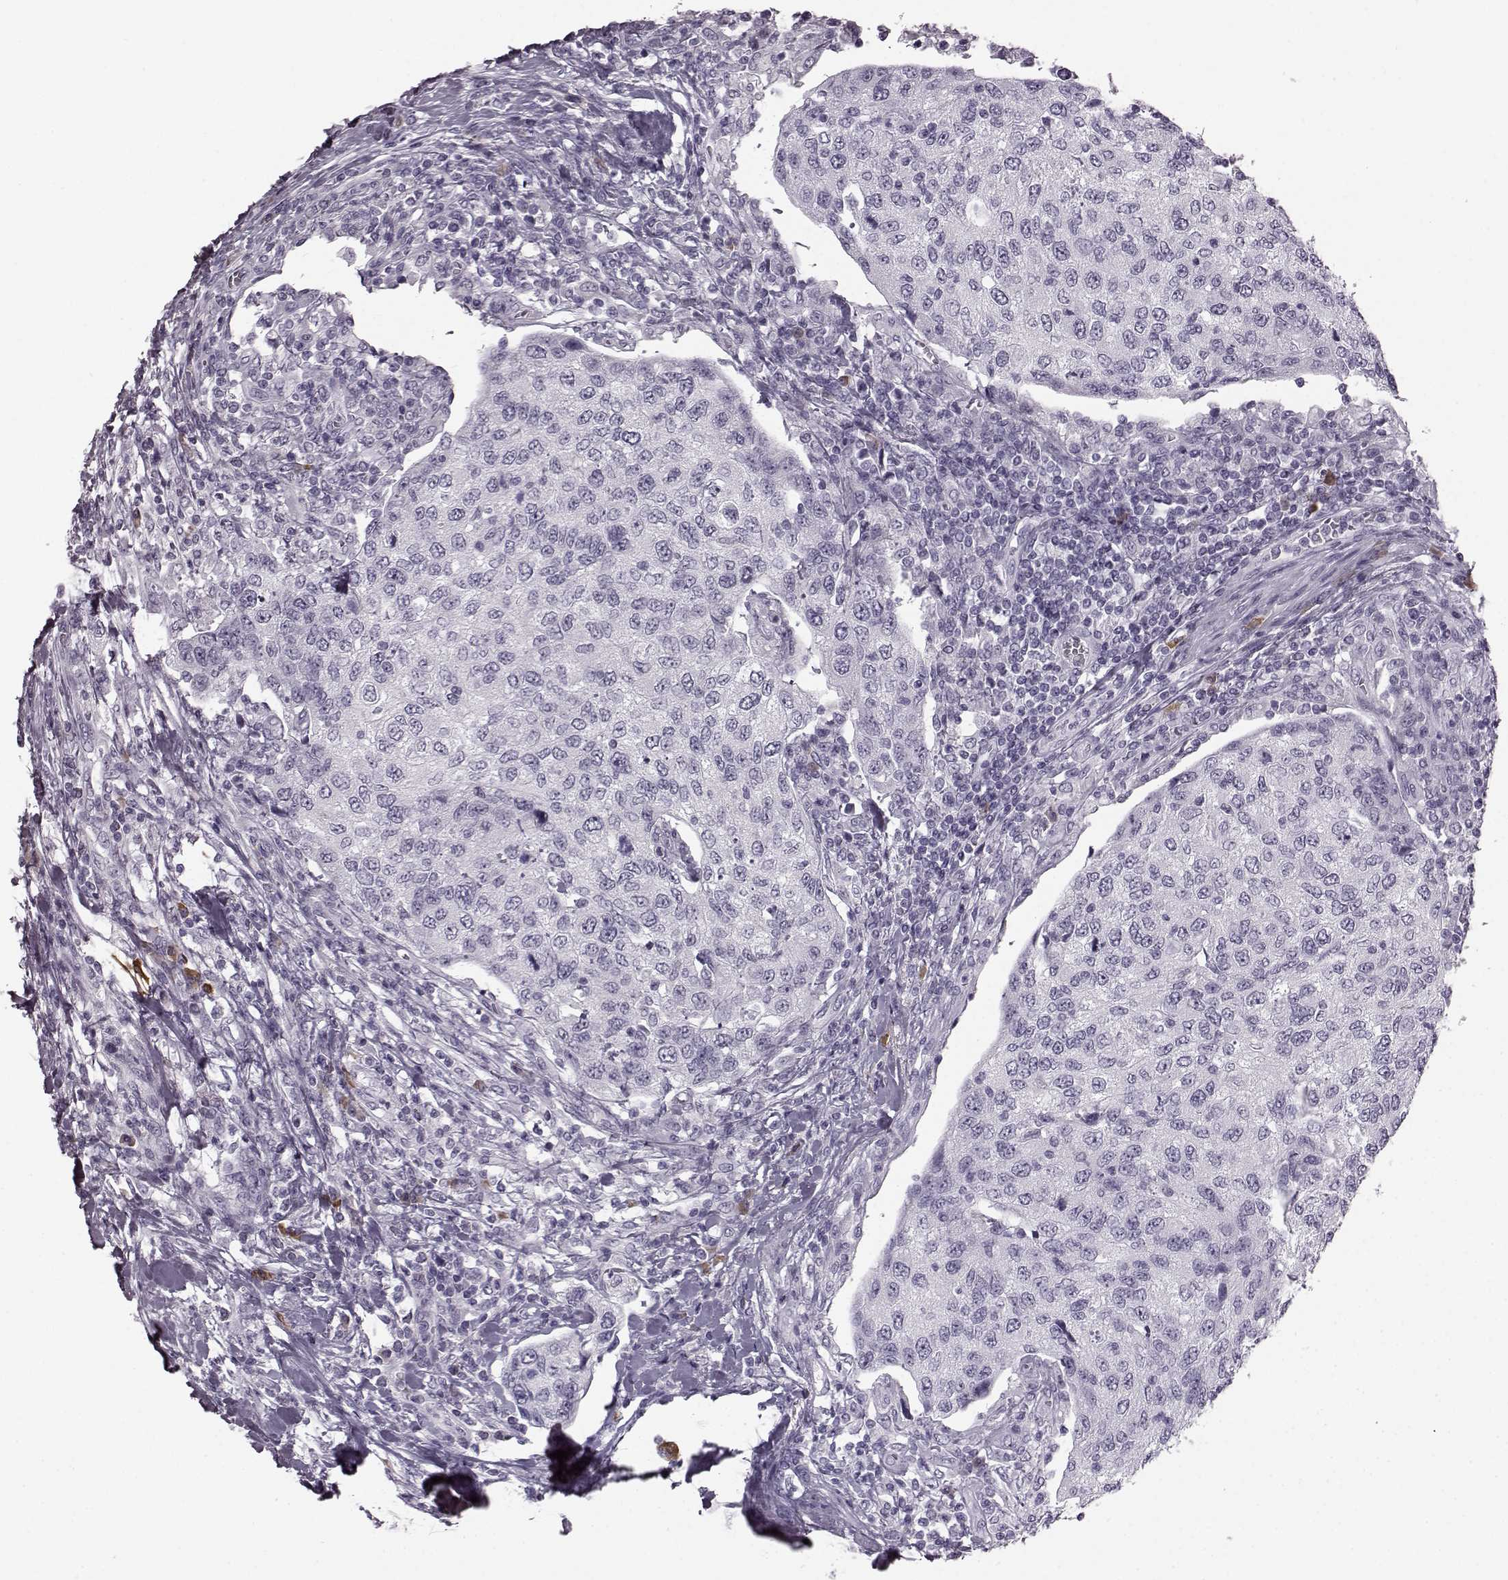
{"staining": {"intensity": "negative", "quantity": "none", "location": "none"}, "tissue": "urothelial cancer", "cell_type": "Tumor cells", "image_type": "cancer", "snomed": [{"axis": "morphology", "description": "Urothelial carcinoma, High grade"}, {"axis": "topography", "description": "Urinary bladder"}], "caption": "Tumor cells are negative for protein expression in human urothelial cancer. The staining is performed using DAB brown chromogen with nuclei counter-stained in using hematoxylin.", "gene": "JSRP1", "patient": {"sex": "female", "age": 78}}